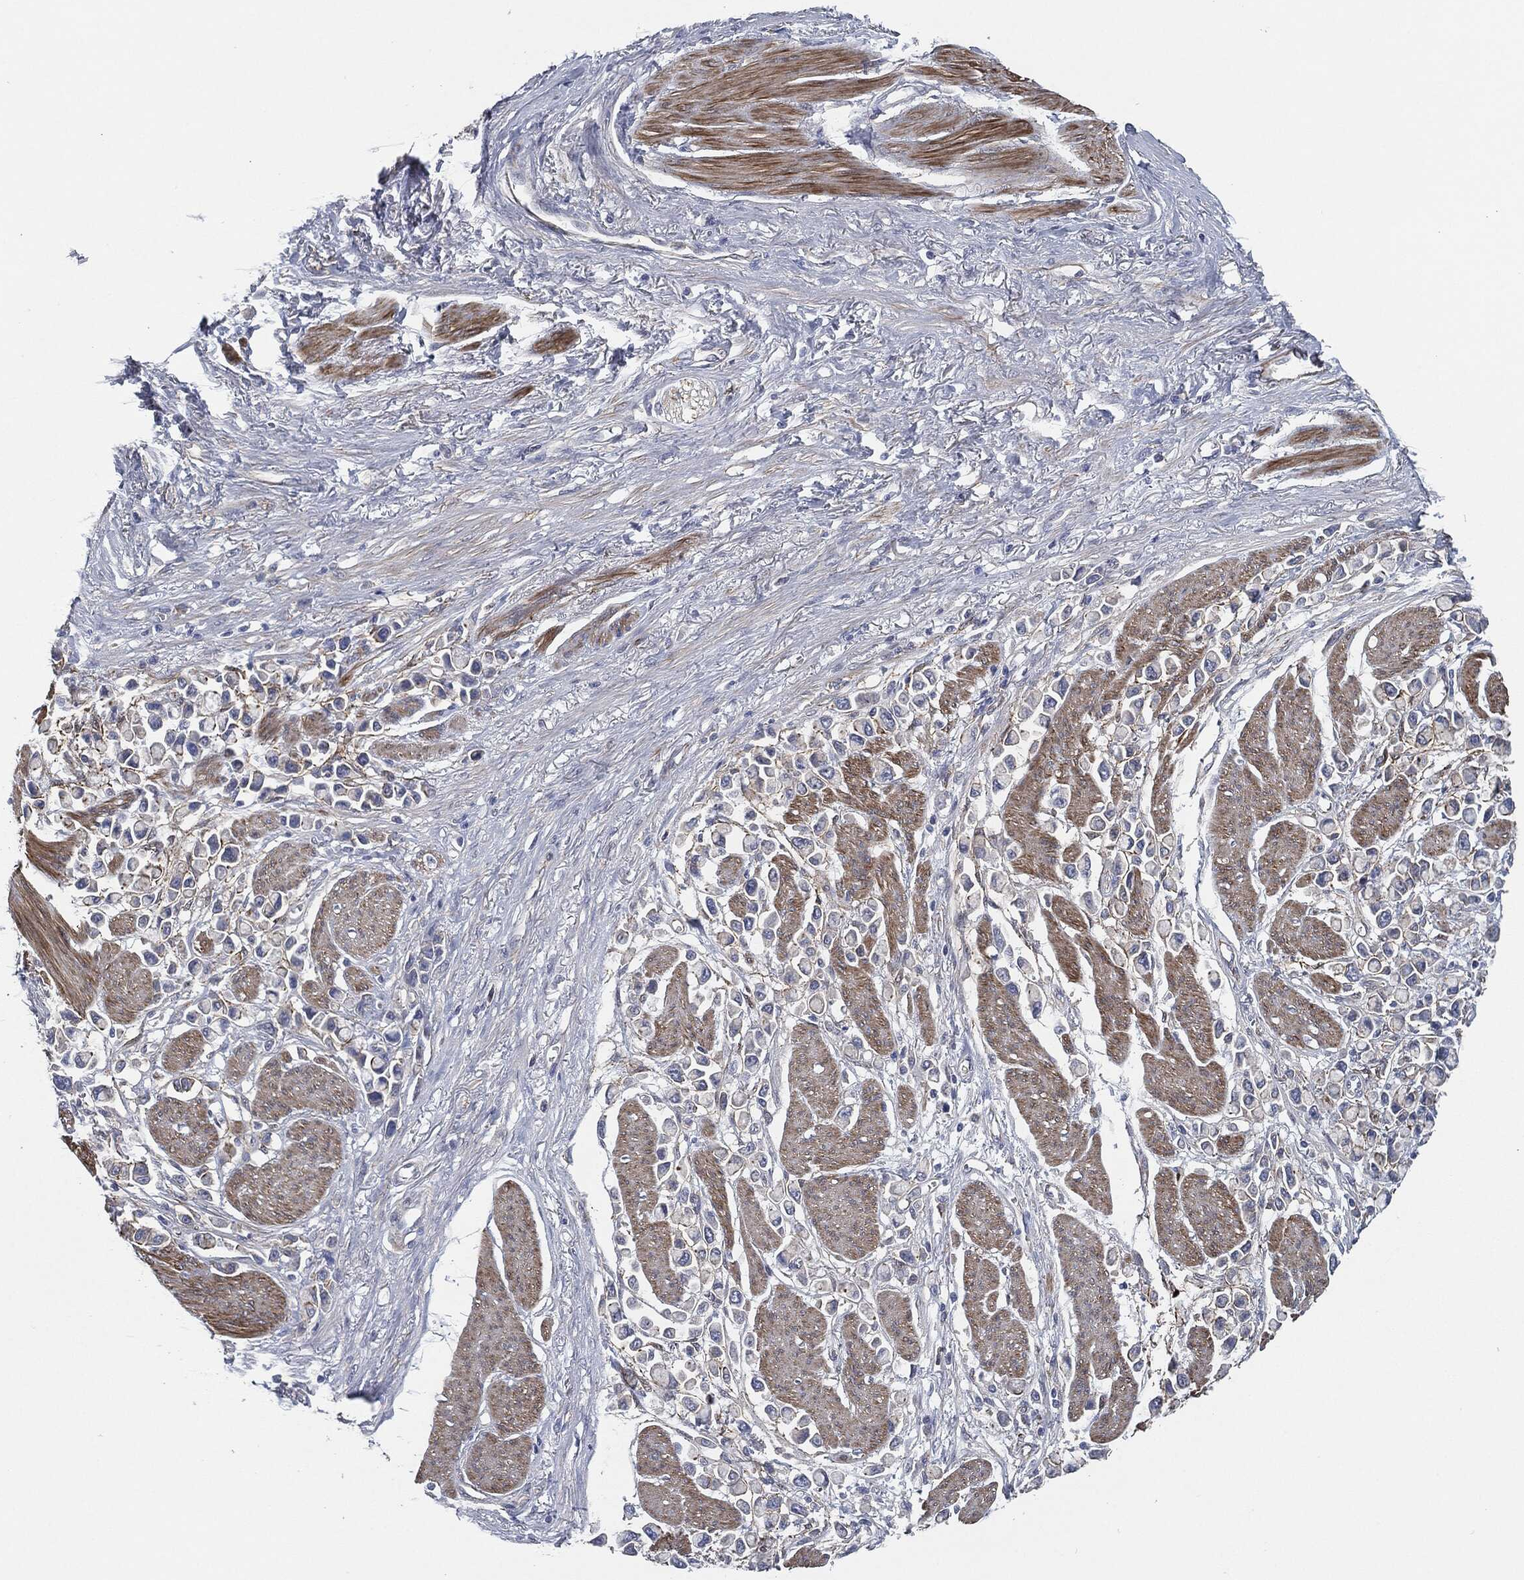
{"staining": {"intensity": "strong", "quantity": "<25%", "location": "cytoplasmic/membranous"}, "tissue": "stomach cancer", "cell_type": "Tumor cells", "image_type": "cancer", "snomed": [{"axis": "morphology", "description": "Adenocarcinoma, NOS"}, {"axis": "topography", "description": "Stomach"}], "caption": "The photomicrograph reveals immunohistochemical staining of adenocarcinoma (stomach). There is strong cytoplasmic/membranous staining is identified in about <25% of tumor cells.", "gene": "SVIL", "patient": {"sex": "female", "age": 81}}